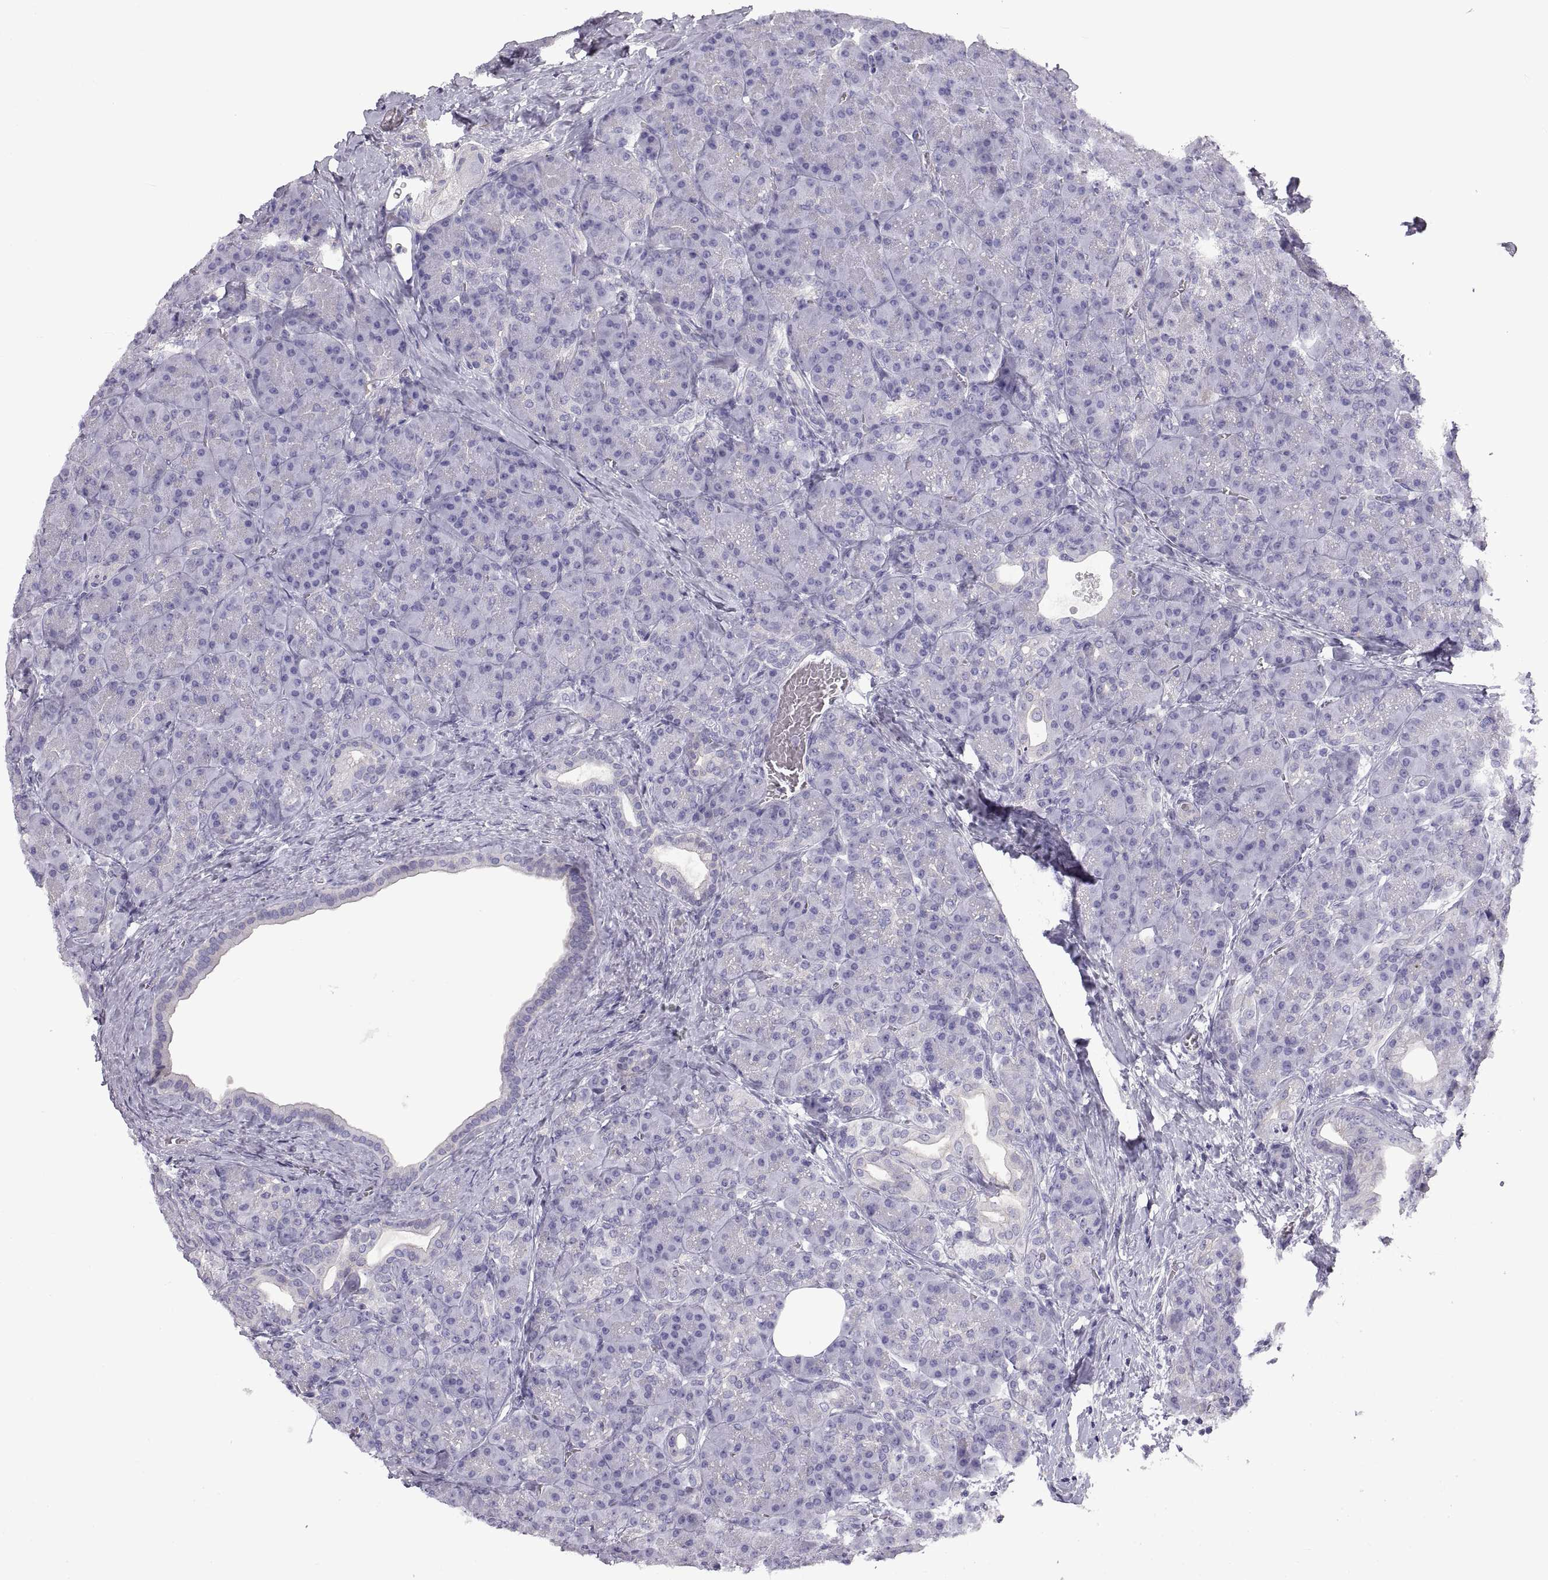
{"staining": {"intensity": "negative", "quantity": "none", "location": "none"}, "tissue": "pancreas", "cell_type": "Exocrine glandular cells", "image_type": "normal", "snomed": [{"axis": "morphology", "description": "Normal tissue, NOS"}, {"axis": "topography", "description": "Pancreas"}], "caption": "DAB (3,3'-diaminobenzidine) immunohistochemical staining of unremarkable pancreas shows no significant staining in exocrine glandular cells. (Stains: DAB IHC with hematoxylin counter stain, Microscopy: brightfield microscopy at high magnification).", "gene": "CRYBB3", "patient": {"sex": "male", "age": 57}}